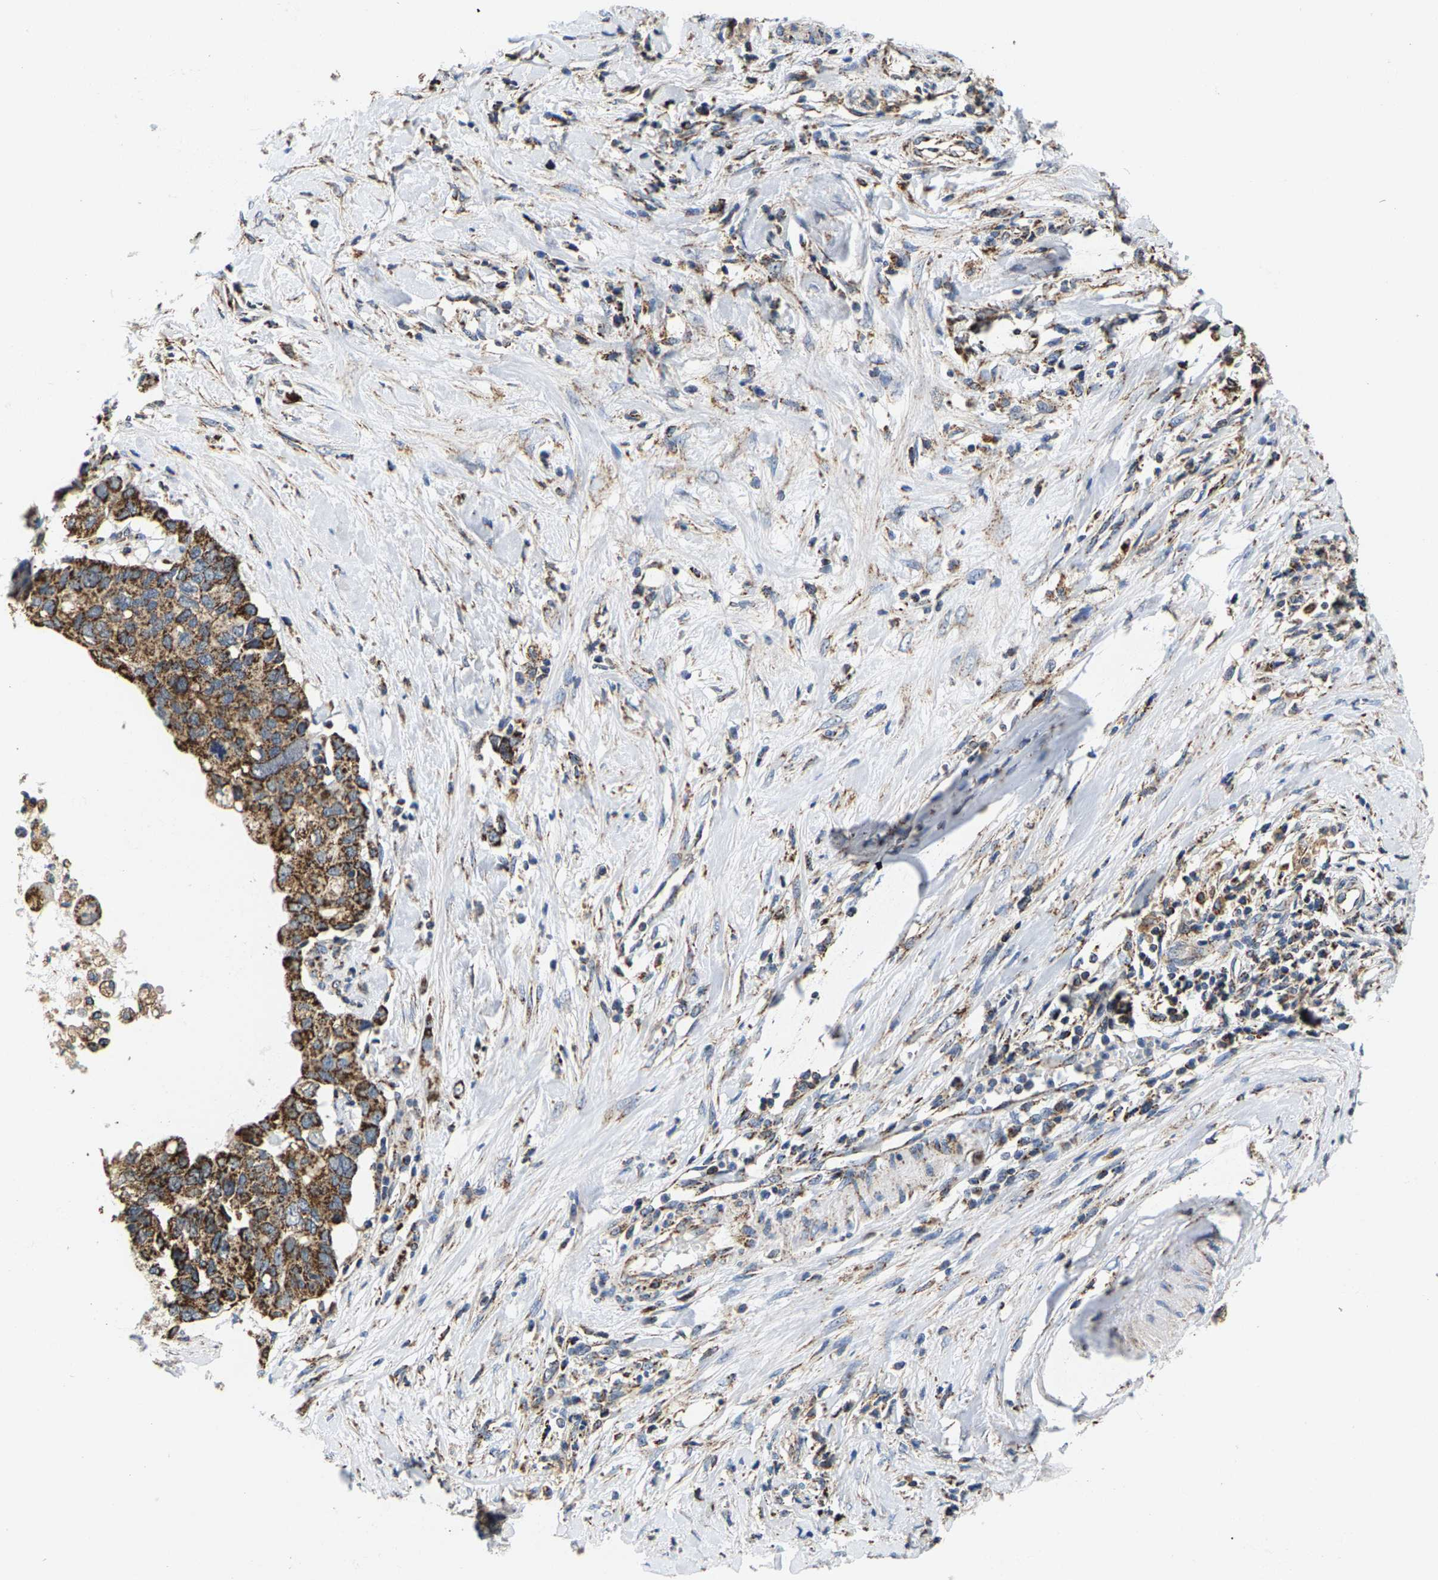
{"staining": {"intensity": "strong", "quantity": ">75%", "location": "cytoplasmic/membranous"}, "tissue": "pancreatic cancer", "cell_type": "Tumor cells", "image_type": "cancer", "snomed": [{"axis": "morphology", "description": "Adenocarcinoma, NOS"}, {"axis": "topography", "description": "Pancreas"}], "caption": "Adenocarcinoma (pancreatic) was stained to show a protein in brown. There is high levels of strong cytoplasmic/membranous expression in approximately >75% of tumor cells. (DAB IHC with brightfield microscopy, high magnification).", "gene": "SHMT2", "patient": {"sex": "female", "age": 56}}